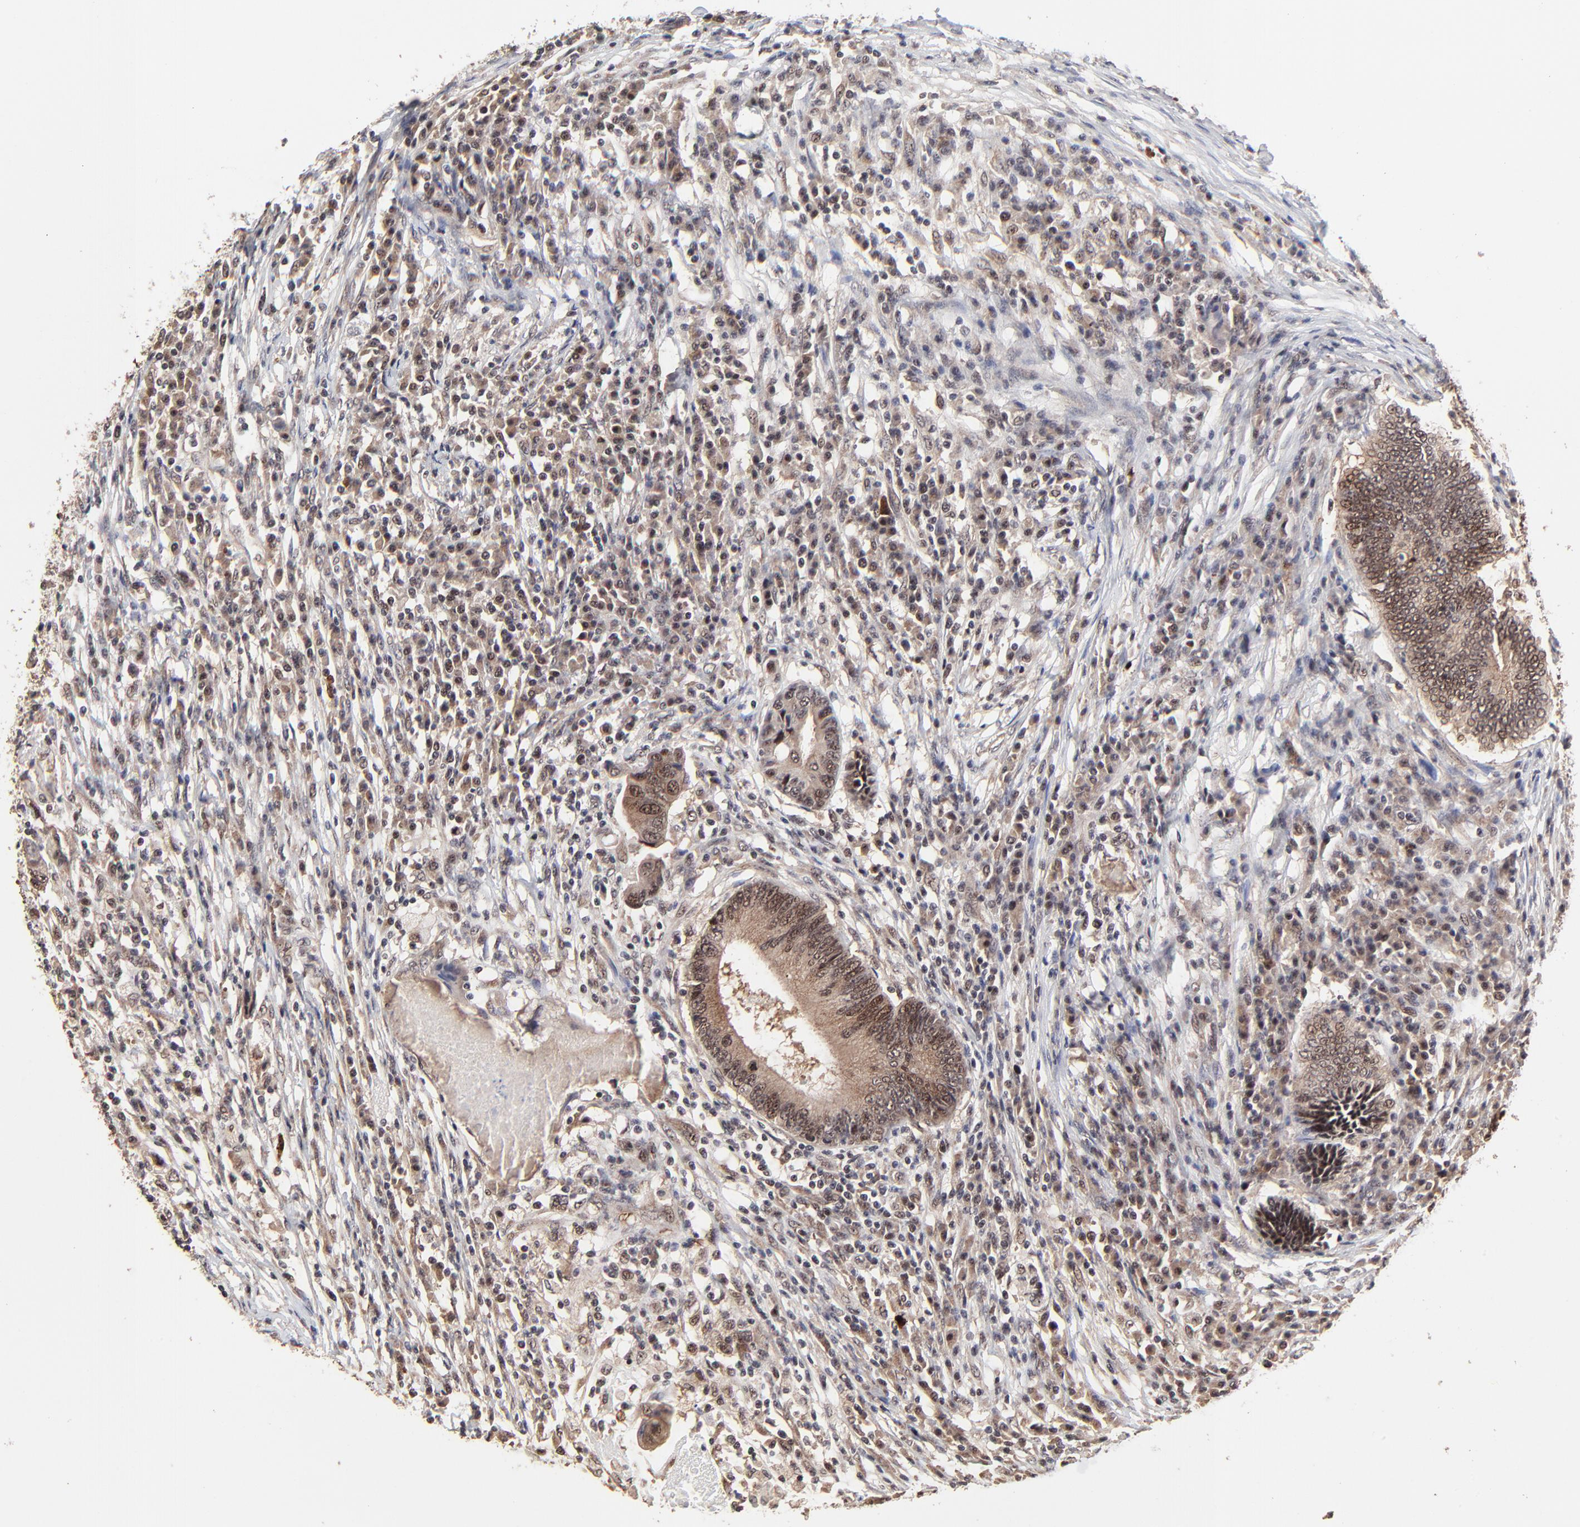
{"staining": {"intensity": "strong", "quantity": ">75%", "location": "cytoplasmic/membranous,nuclear"}, "tissue": "colorectal cancer", "cell_type": "Tumor cells", "image_type": "cancer", "snomed": [{"axis": "morphology", "description": "Adenocarcinoma, NOS"}, {"axis": "topography", "description": "Colon"}], "caption": "About >75% of tumor cells in human colorectal cancer (adenocarcinoma) demonstrate strong cytoplasmic/membranous and nuclear protein staining as visualized by brown immunohistochemical staining.", "gene": "FRMD8", "patient": {"sex": "female", "age": 78}}